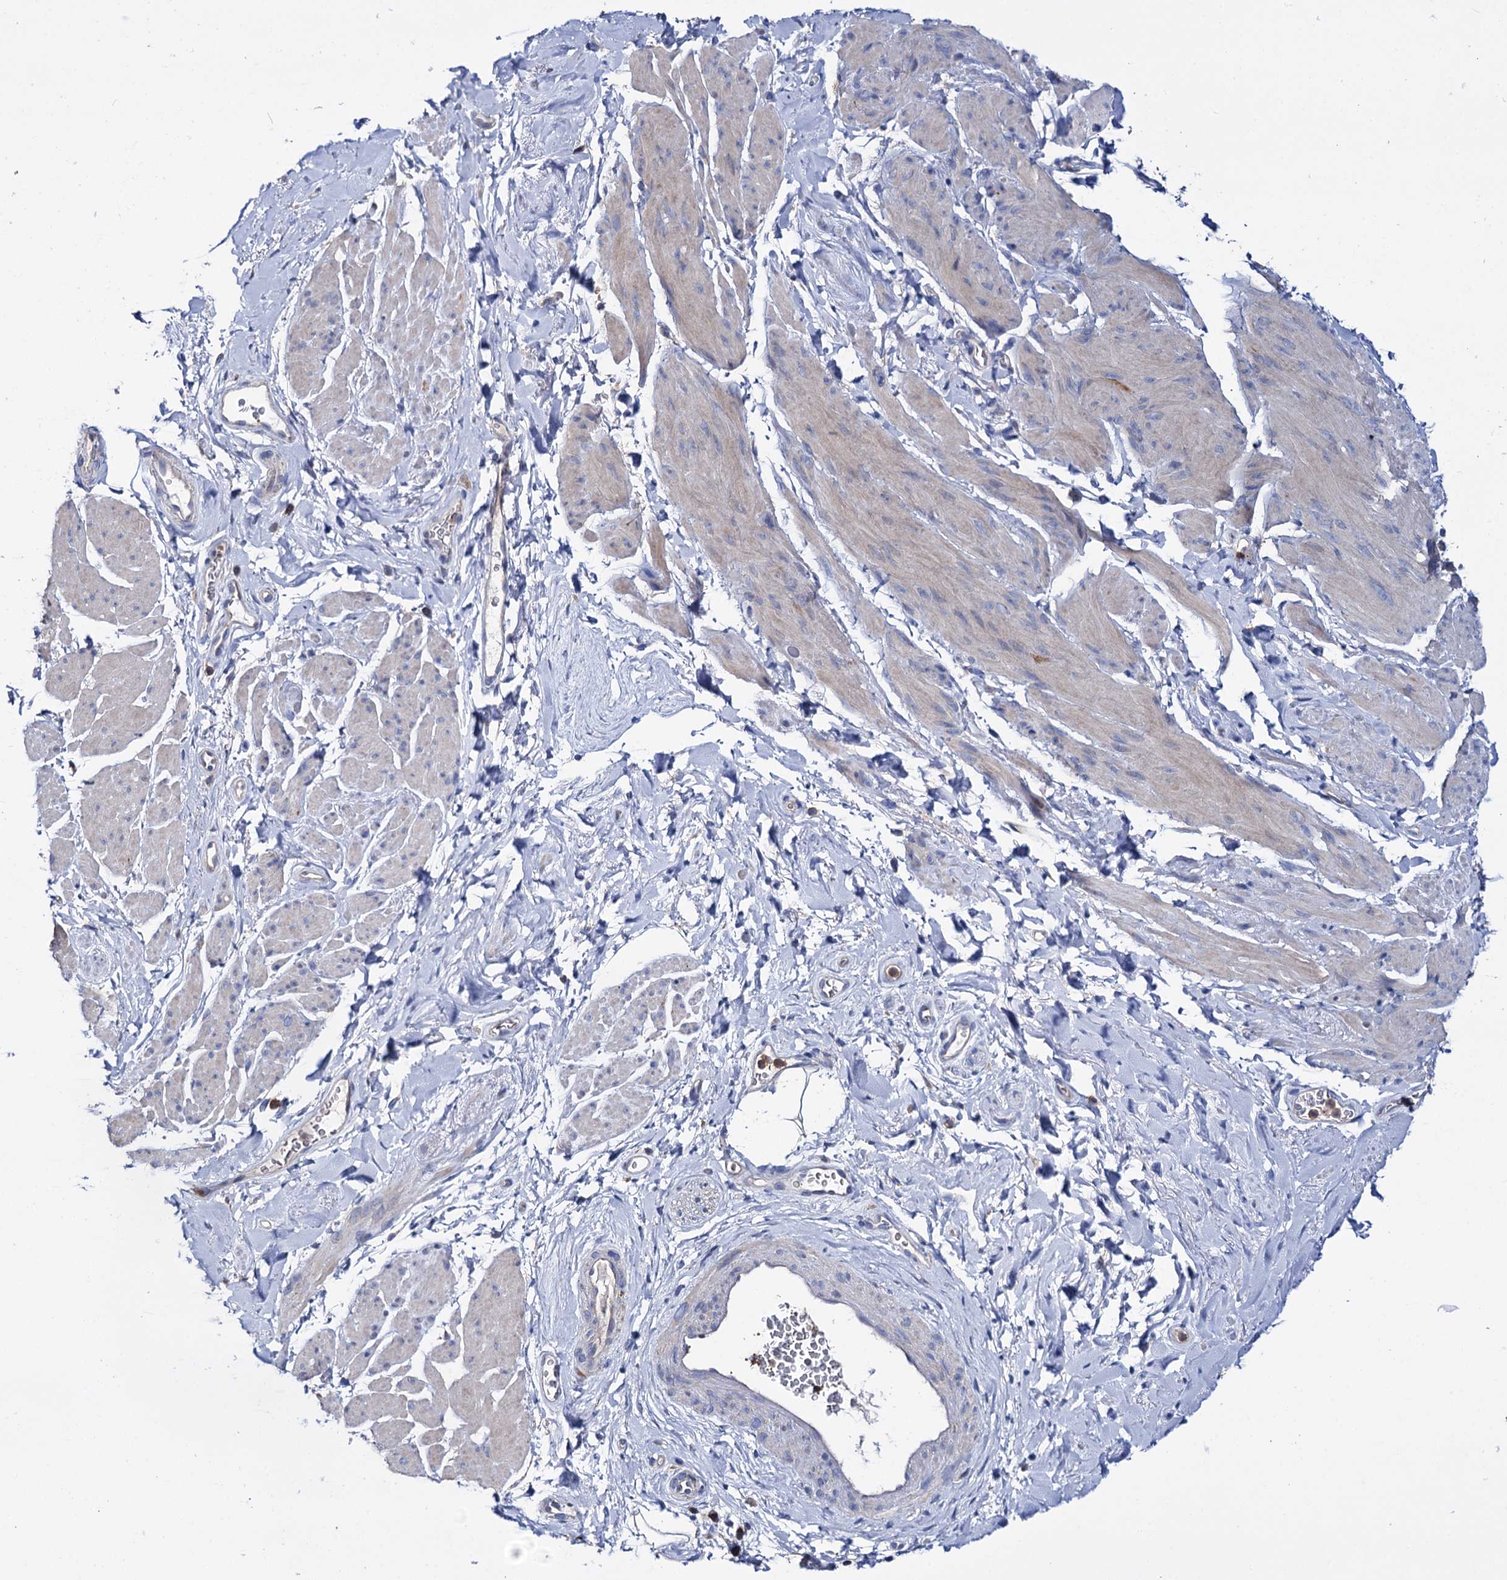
{"staining": {"intensity": "weak", "quantity": "<25%", "location": "cytoplasmic/membranous"}, "tissue": "smooth muscle", "cell_type": "Smooth muscle cells", "image_type": "normal", "snomed": [{"axis": "morphology", "description": "Normal tissue, NOS"}, {"axis": "topography", "description": "Smooth muscle"}, {"axis": "topography", "description": "Peripheral nerve tissue"}], "caption": "Smooth muscle cells are negative for protein expression in benign human smooth muscle.", "gene": "UBASH3B", "patient": {"sex": "male", "age": 69}}